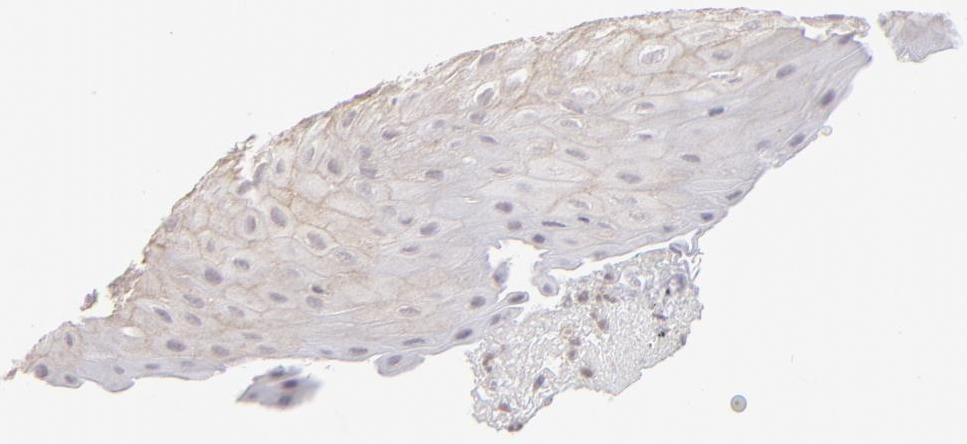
{"staining": {"intensity": "weak", "quantity": "<25%", "location": "cytoplasmic/membranous,nuclear"}, "tissue": "skin", "cell_type": "Epidermal cells", "image_type": "normal", "snomed": [{"axis": "morphology", "description": "Normal tissue, NOS"}, {"axis": "morphology", "description": "Hemorrhoids"}, {"axis": "morphology", "description": "Inflammation, NOS"}, {"axis": "topography", "description": "Anal"}], "caption": "Protein analysis of unremarkable skin exhibits no significant expression in epidermal cells.", "gene": "CLDN2", "patient": {"sex": "male", "age": 60}}